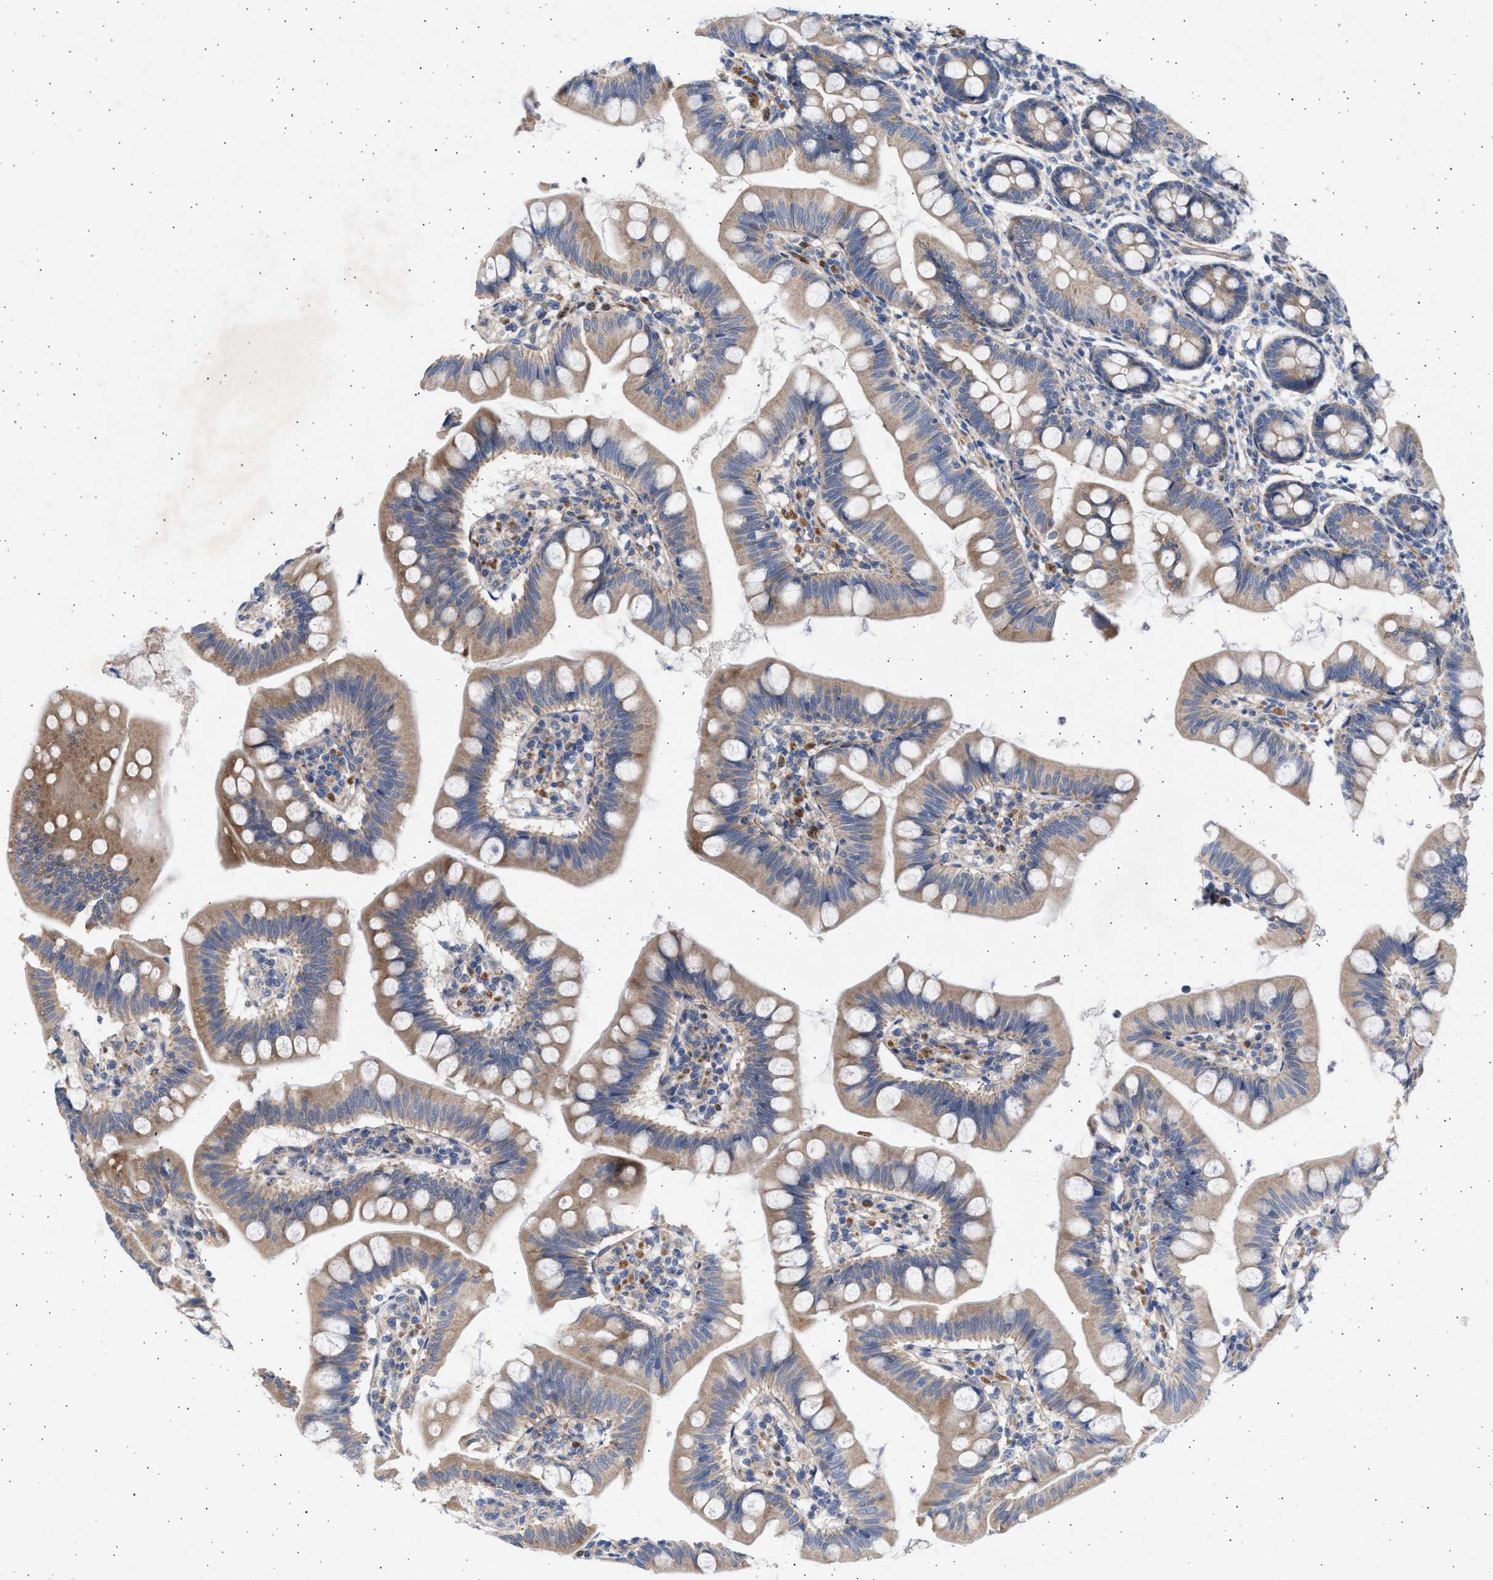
{"staining": {"intensity": "moderate", "quantity": ">75%", "location": "cytoplasmic/membranous"}, "tissue": "small intestine", "cell_type": "Glandular cells", "image_type": "normal", "snomed": [{"axis": "morphology", "description": "Normal tissue, NOS"}, {"axis": "topography", "description": "Small intestine"}], "caption": "This is an image of IHC staining of benign small intestine, which shows moderate expression in the cytoplasmic/membranous of glandular cells.", "gene": "NBR1", "patient": {"sex": "male", "age": 7}}